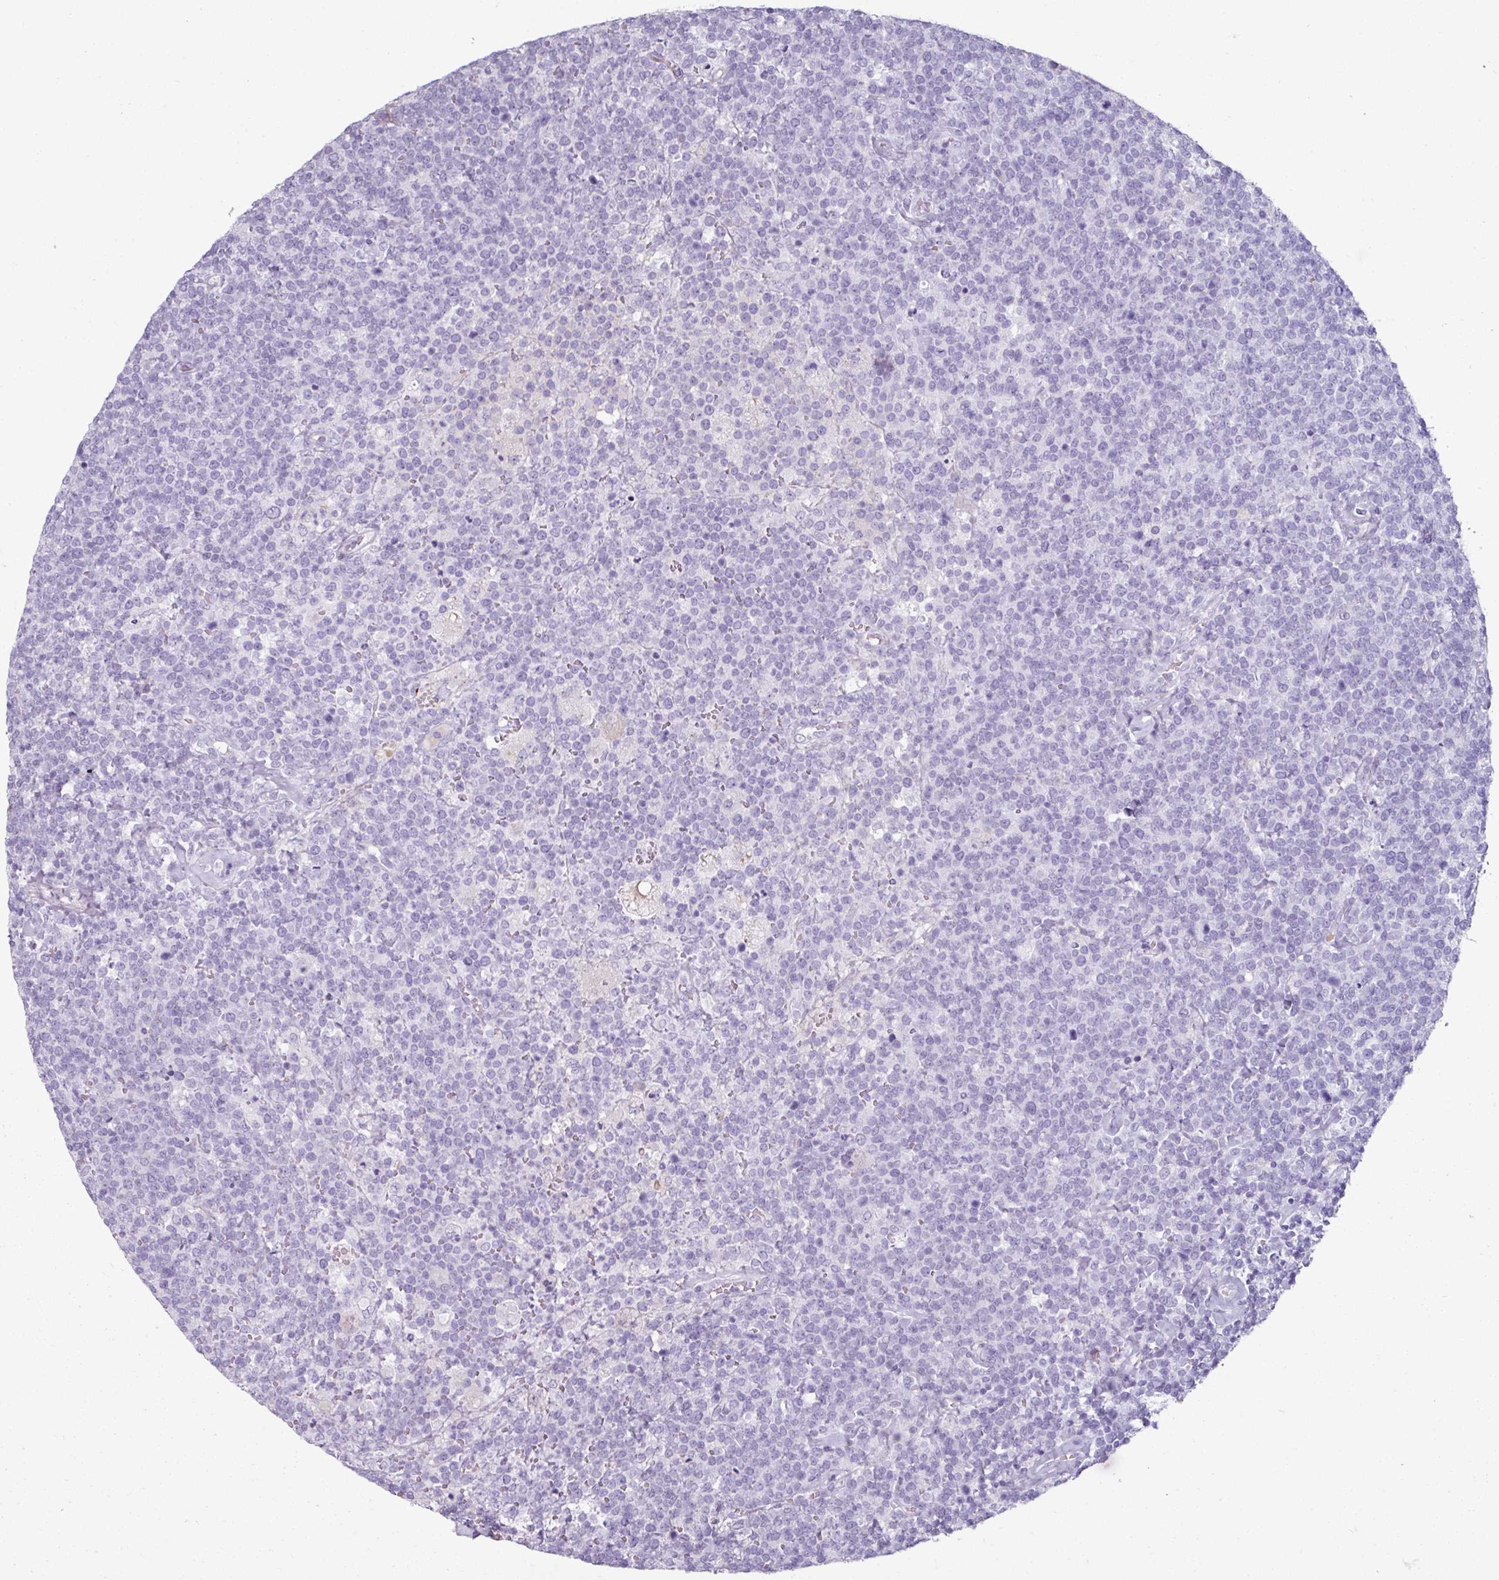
{"staining": {"intensity": "negative", "quantity": "none", "location": "none"}, "tissue": "lymphoma", "cell_type": "Tumor cells", "image_type": "cancer", "snomed": [{"axis": "morphology", "description": "Malignant lymphoma, non-Hodgkin's type, High grade"}, {"axis": "topography", "description": "Lymph node"}], "caption": "Immunohistochemistry image of human lymphoma stained for a protein (brown), which exhibits no positivity in tumor cells.", "gene": "CLCA1", "patient": {"sex": "male", "age": 61}}